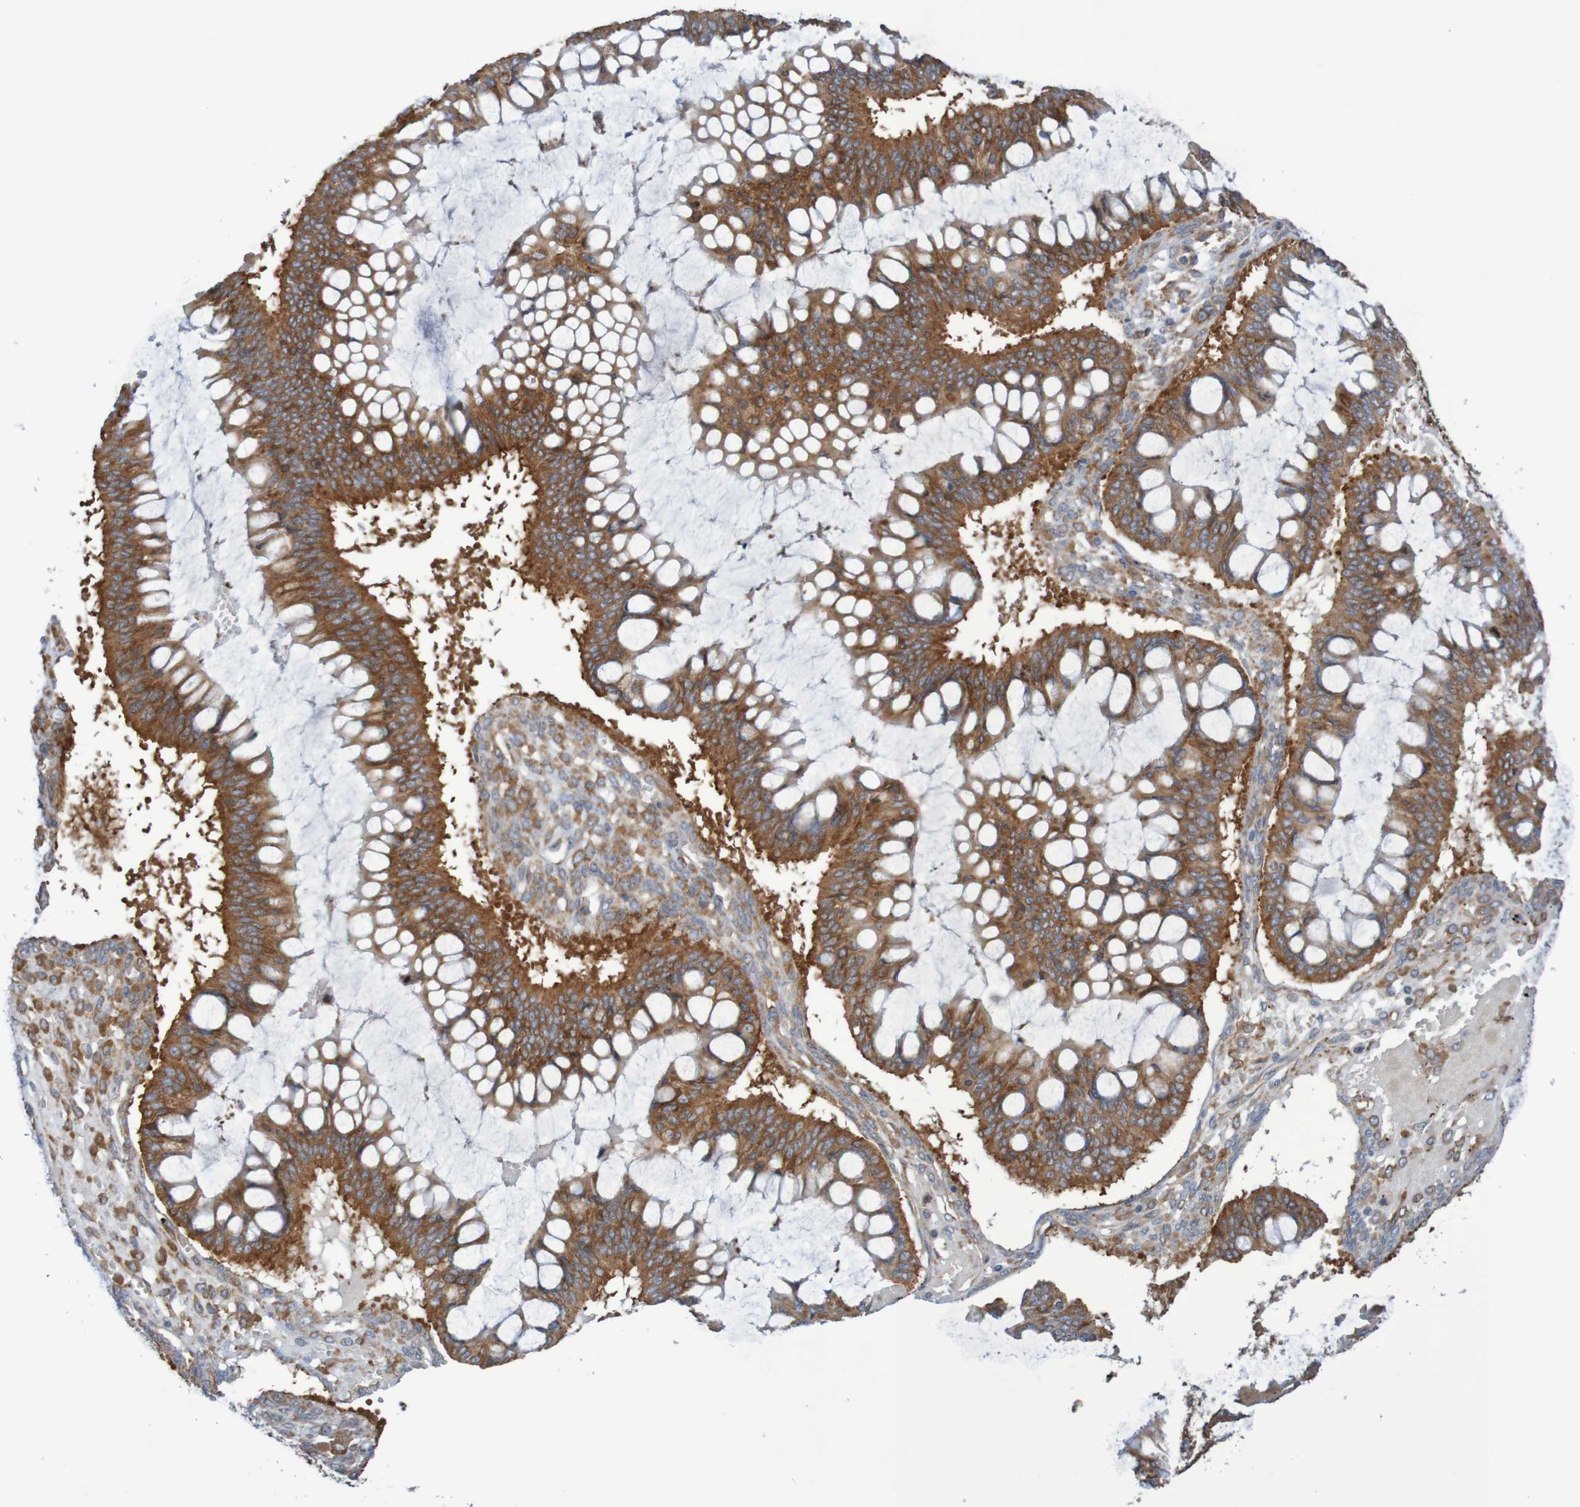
{"staining": {"intensity": "strong", "quantity": ">75%", "location": "cytoplasmic/membranous"}, "tissue": "ovarian cancer", "cell_type": "Tumor cells", "image_type": "cancer", "snomed": [{"axis": "morphology", "description": "Cystadenocarcinoma, mucinous, NOS"}, {"axis": "topography", "description": "Ovary"}], "caption": "There is high levels of strong cytoplasmic/membranous staining in tumor cells of ovarian cancer (mucinous cystadenocarcinoma), as demonstrated by immunohistochemical staining (brown color).", "gene": "LRRC47", "patient": {"sex": "female", "age": 73}}